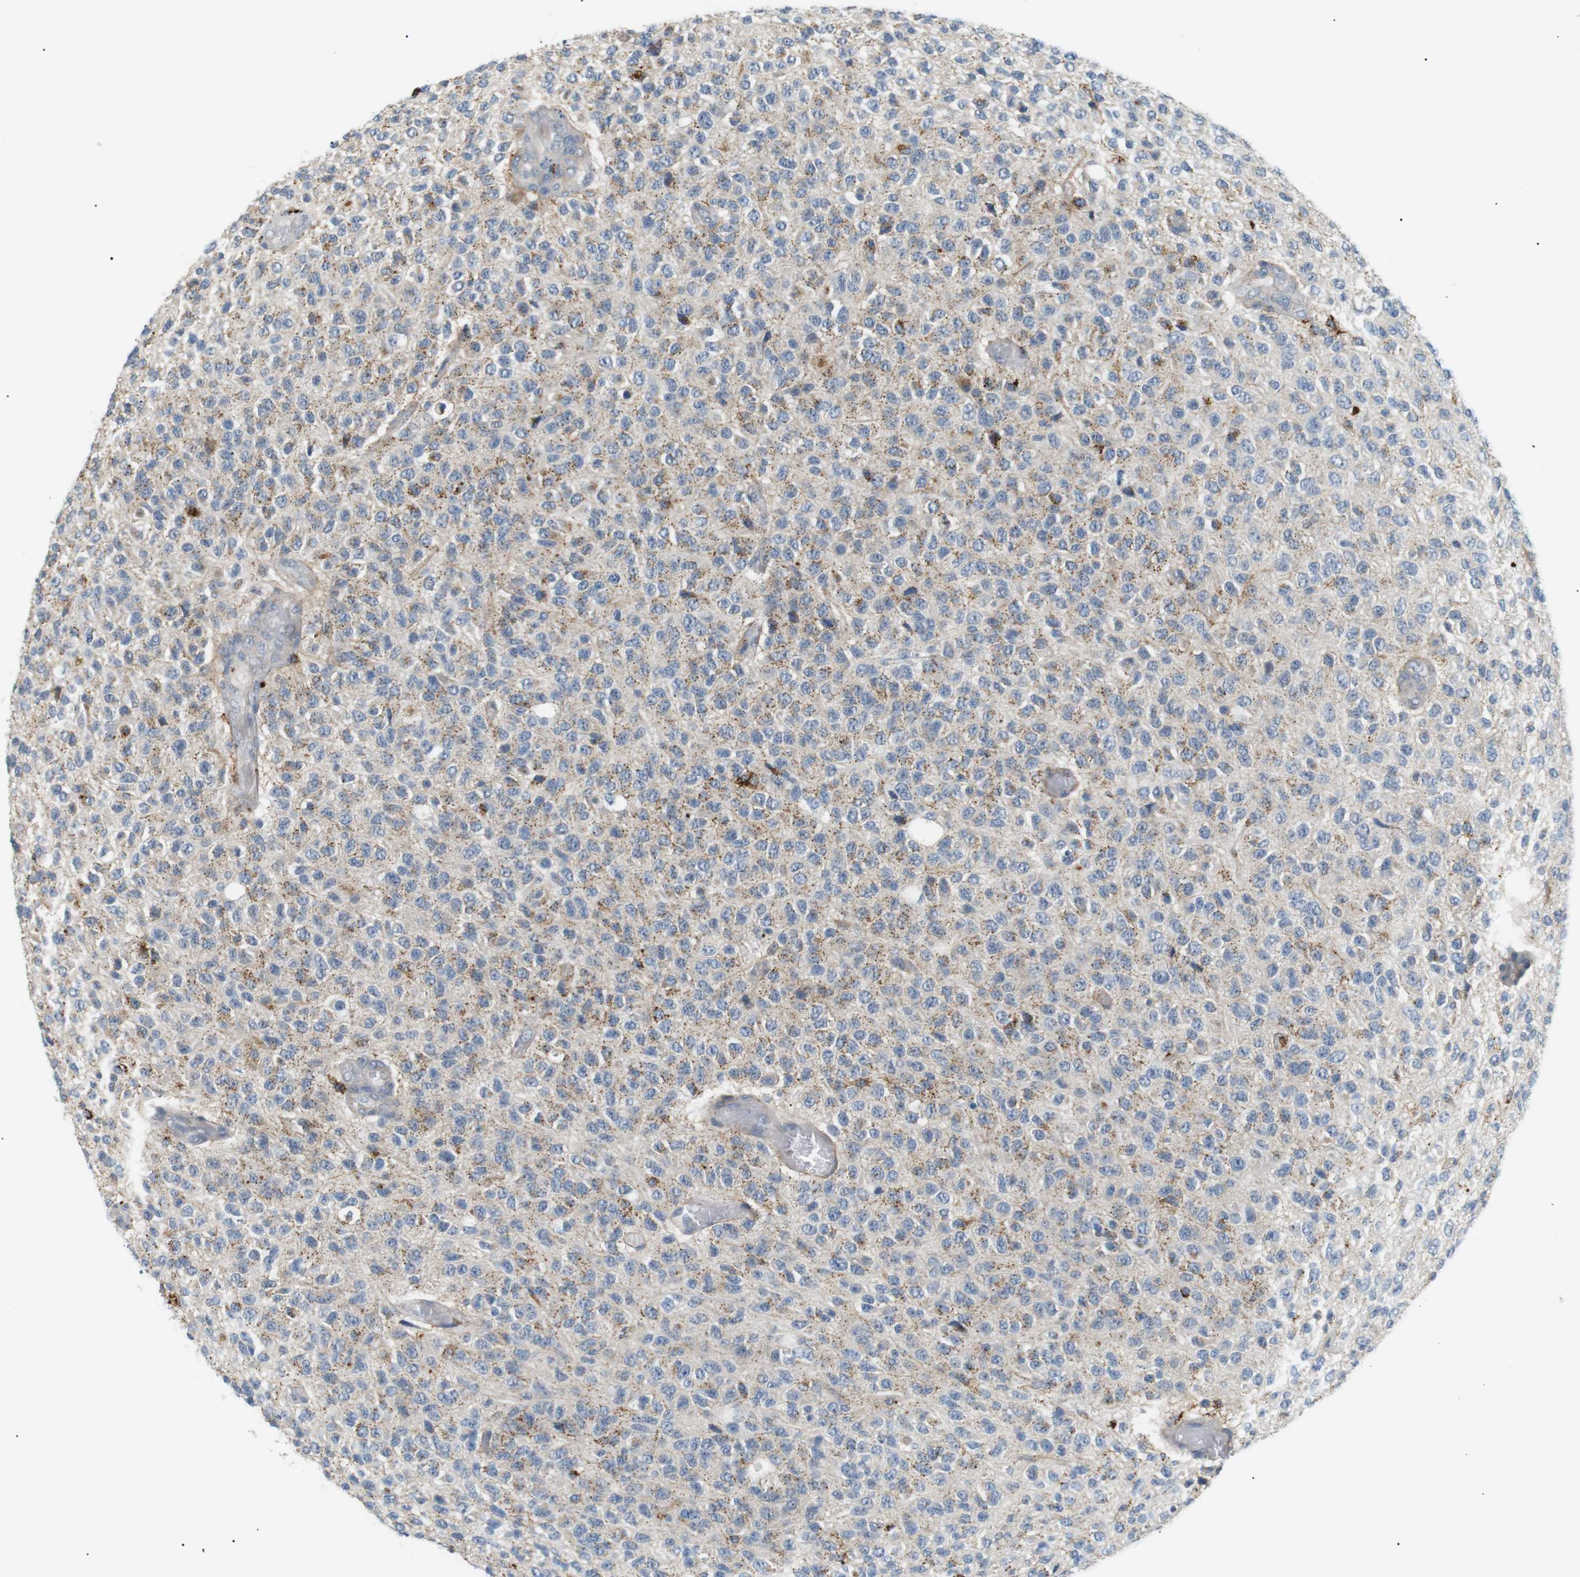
{"staining": {"intensity": "weak", "quantity": "25%-75%", "location": "cytoplasmic/membranous"}, "tissue": "glioma", "cell_type": "Tumor cells", "image_type": "cancer", "snomed": [{"axis": "morphology", "description": "Glioma, malignant, High grade"}, {"axis": "topography", "description": "pancreas cauda"}], "caption": "A high-resolution histopathology image shows IHC staining of high-grade glioma (malignant), which displays weak cytoplasmic/membranous staining in about 25%-75% of tumor cells.", "gene": "B4GALNT2", "patient": {"sex": "male", "age": 60}}